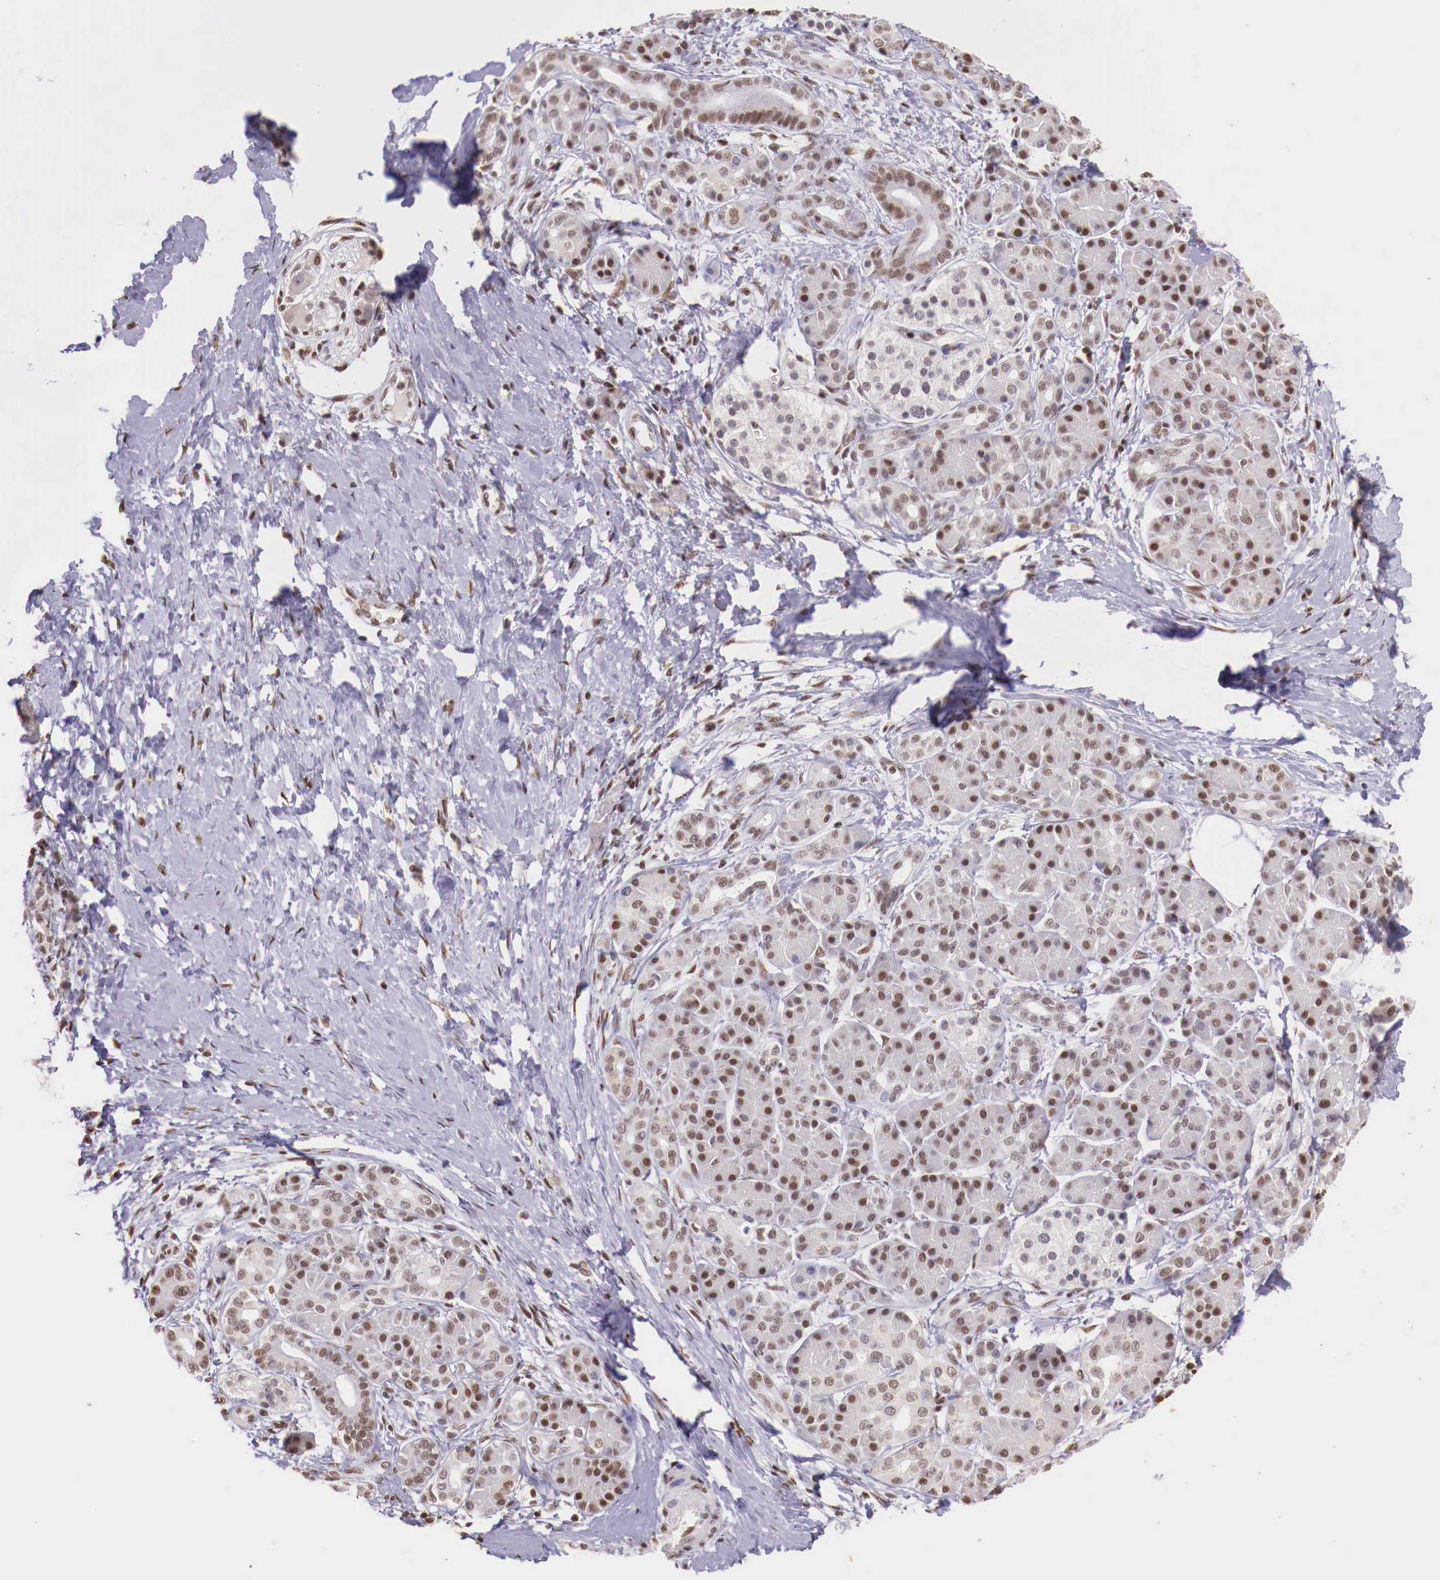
{"staining": {"intensity": "weak", "quantity": "25%-75%", "location": "nuclear"}, "tissue": "pancreatic cancer", "cell_type": "Tumor cells", "image_type": "cancer", "snomed": [{"axis": "morphology", "description": "Adenocarcinoma, NOS"}, {"axis": "topography", "description": "Pancreas"}], "caption": "Protein analysis of pancreatic cancer tissue displays weak nuclear staining in about 25%-75% of tumor cells. The staining was performed using DAB (3,3'-diaminobenzidine), with brown indicating positive protein expression. Nuclei are stained blue with hematoxylin.", "gene": "SP1", "patient": {"sex": "female", "age": 66}}